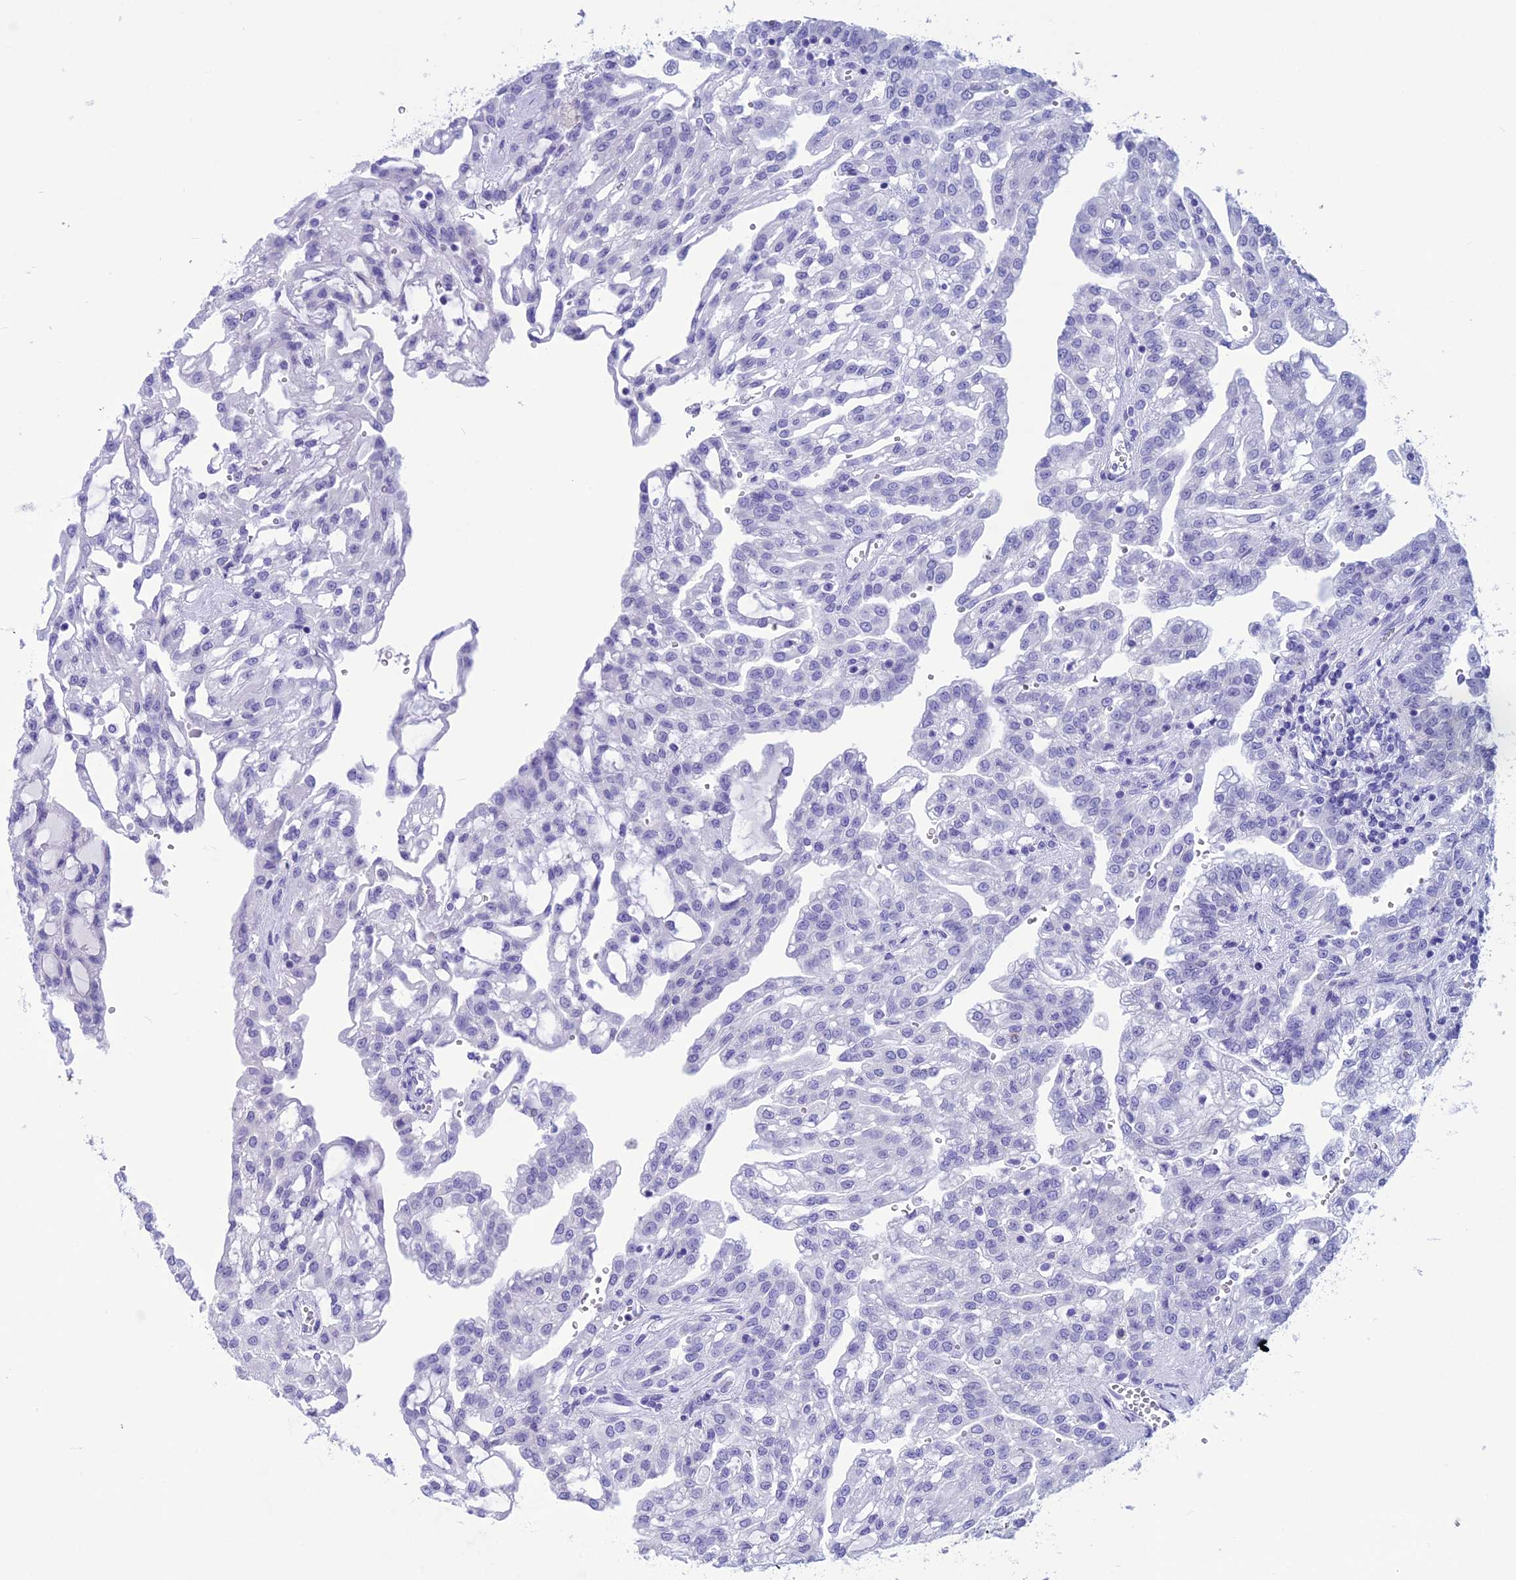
{"staining": {"intensity": "negative", "quantity": "none", "location": "none"}, "tissue": "renal cancer", "cell_type": "Tumor cells", "image_type": "cancer", "snomed": [{"axis": "morphology", "description": "Adenocarcinoma, NOS"}, {"axis": "topography", "description": "Kidney"}], "caption": "Adenocarcinoma (renal) was stained to show a protein in brown. There is no significant staining in tumor cells.", "gene": "TRAM1L1", "patient": {"sex": "male", "age": 63}}